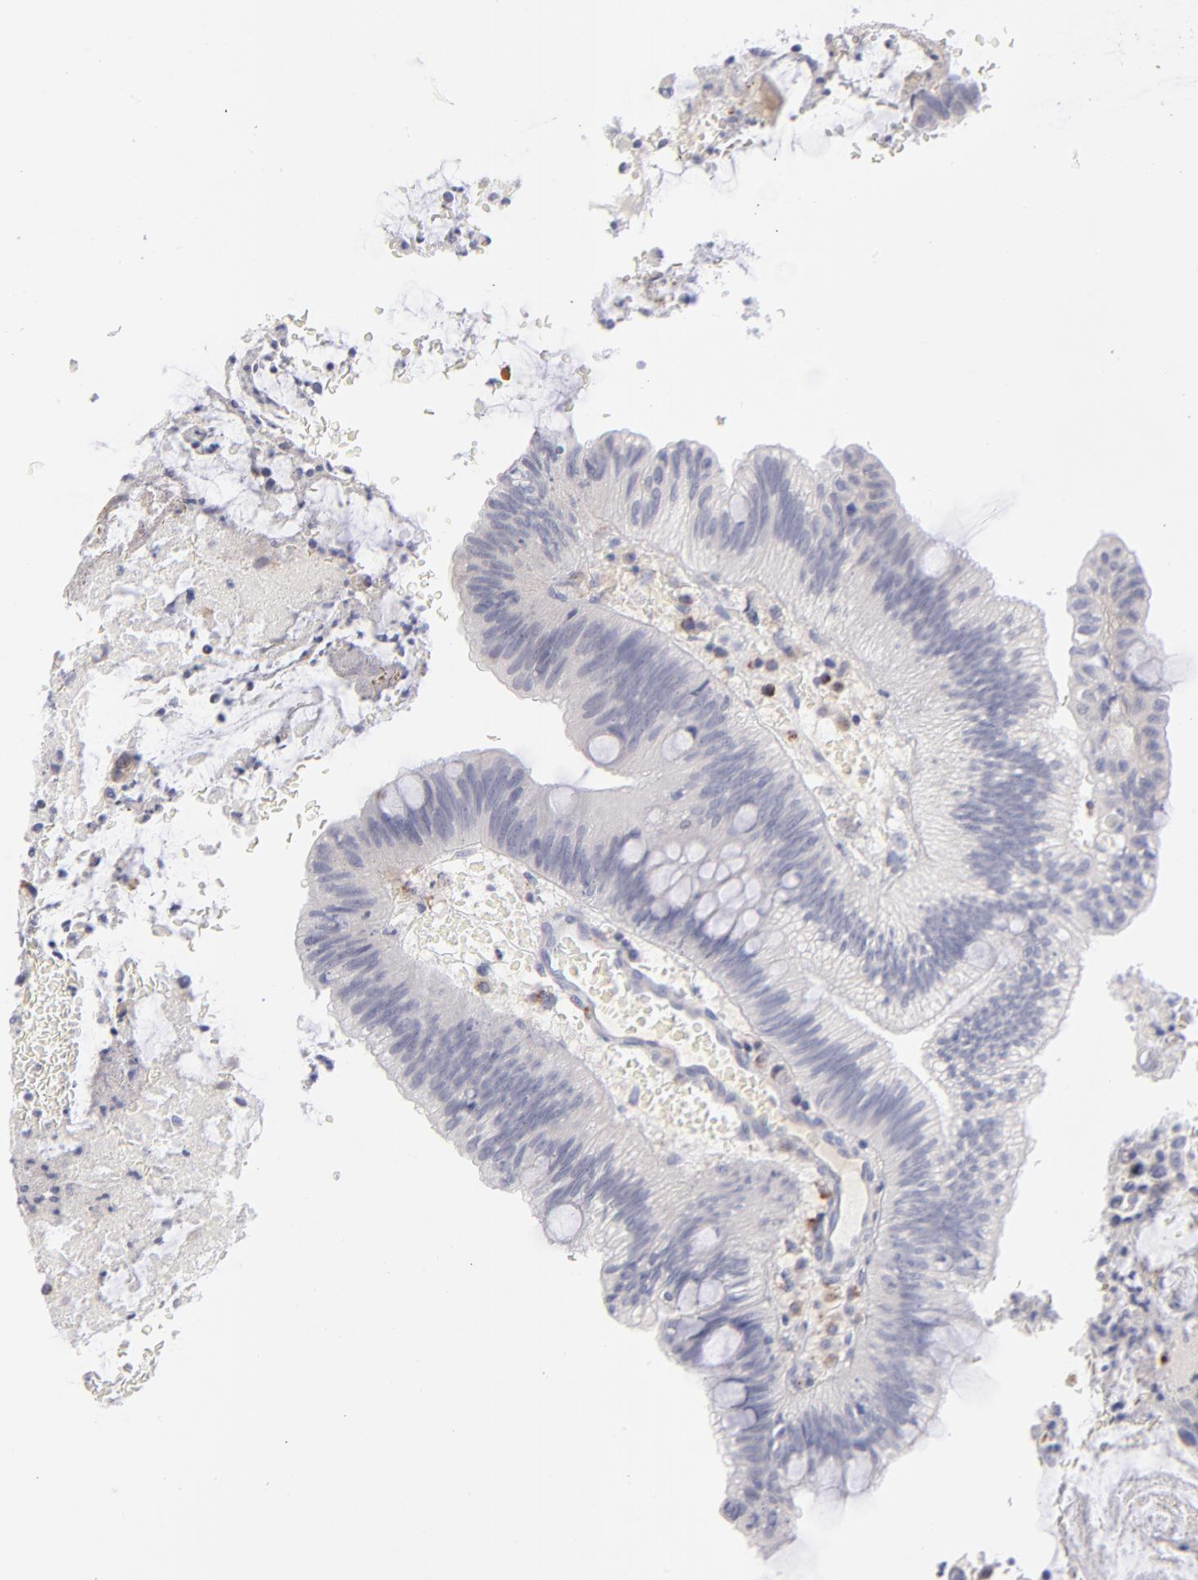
{"staining": {"intensity": "moderate", "quantity": "25%-75%", "location": "cytoplasmic/membranous"}, "tissue": "colorectal cancer", "cell_type": "Tumor cells", "image_type": "cancer", "snomed": [{"axis": "morphology", "description": "Normal tissue, NOS"}, {"axis": "morphology", "description": "Adenocarcinoma, NOS"}, {"axis": "topography", "description": "Rectum"}], "caption": "Immunohistochemistry (IHC) of colorectal cancer demonstrates medium levels of moderate cytoplasmic/membranous expression in about 25%-75% of tumor cells.", "gene": "MTHFD2", "patient": {"sex": "male", "age": 92}}